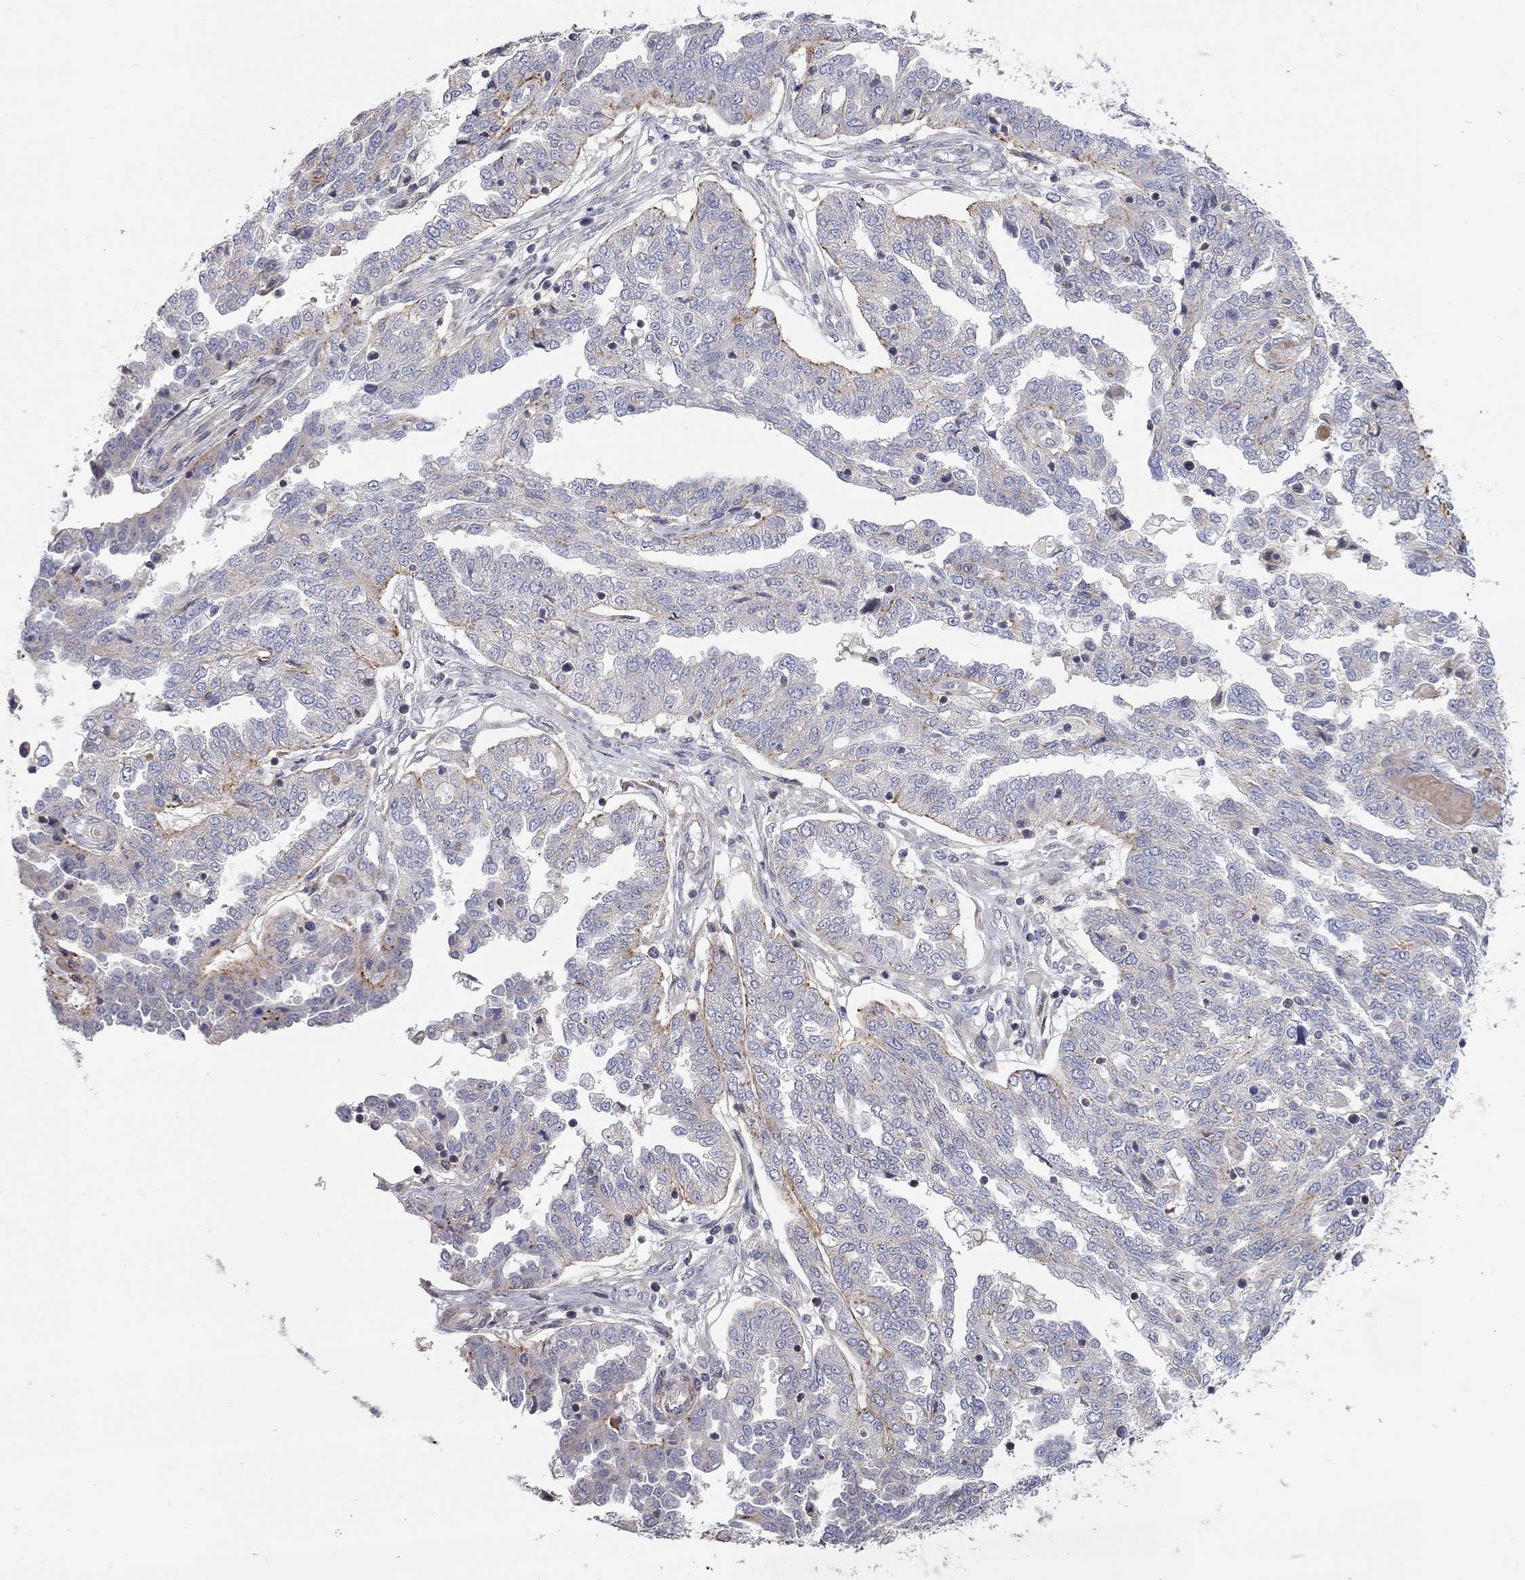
{"staining": {"intensity": "moderate", "quantity": "<25%", "location": "cytoplasmic/membranous"}, "tissue": "ovarian cancer", "cell_type": "Tumor cells", "image_type": "cancer", "snomed": [{"axis": "morphology", "description": "Cystadenocarcinoma, serous, NOS"}, {"axis": "topography", "description": "Ovary"}], "caption": "Protein expression analysis of human ovarian cancer (serous cystadenocarcinoma) reveals moderate cytoplasmic/membranous positivity in approximately <25% of tumor cells. The staining is performed using DAB brown chromogen to label protein expression. The nuclei are counter-stained blue using hematoxylin.", "gene": "KANSL1L", "patient": {"sex": "female", "age": 67}}